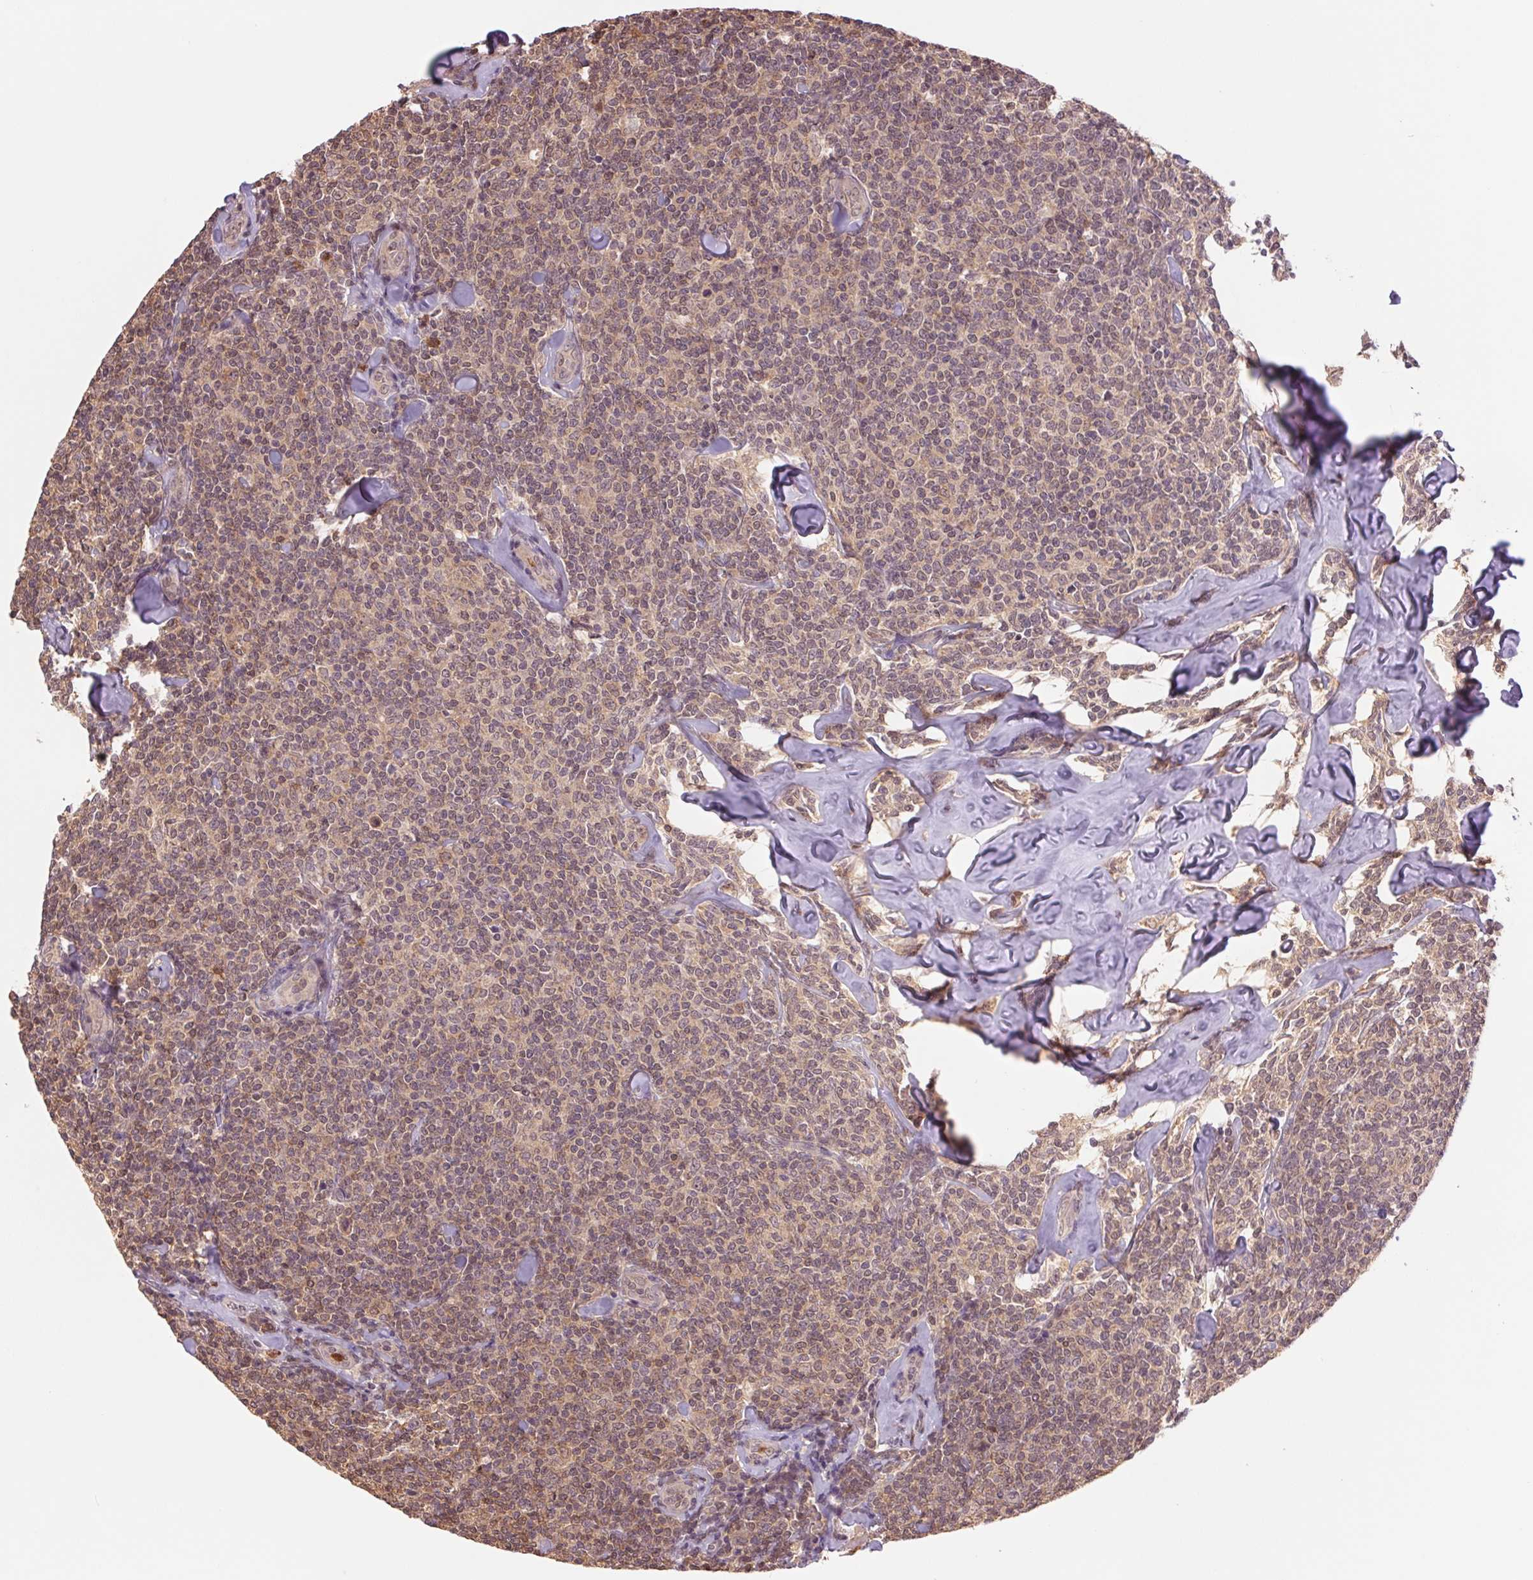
{"staining": {"intensity": "weak", "quantity": ">75%", "location": "nuclear"}, "tissue": "lymphoma", "cell_type": "Tumor cells", "image_type": "cancer", "snomed": [{"axis": "morphology", "description": "Malignant lymphoma, non-Hodgkin's type, Low grade"}, {"axis": "topography", "description": "Lymph node"}], "caption": "Weak nuclear positivity is present in about >75% of tumor cells in lymphoma.", "gene": "CDC123", "patient": {"sex": "female", "age": 56}}